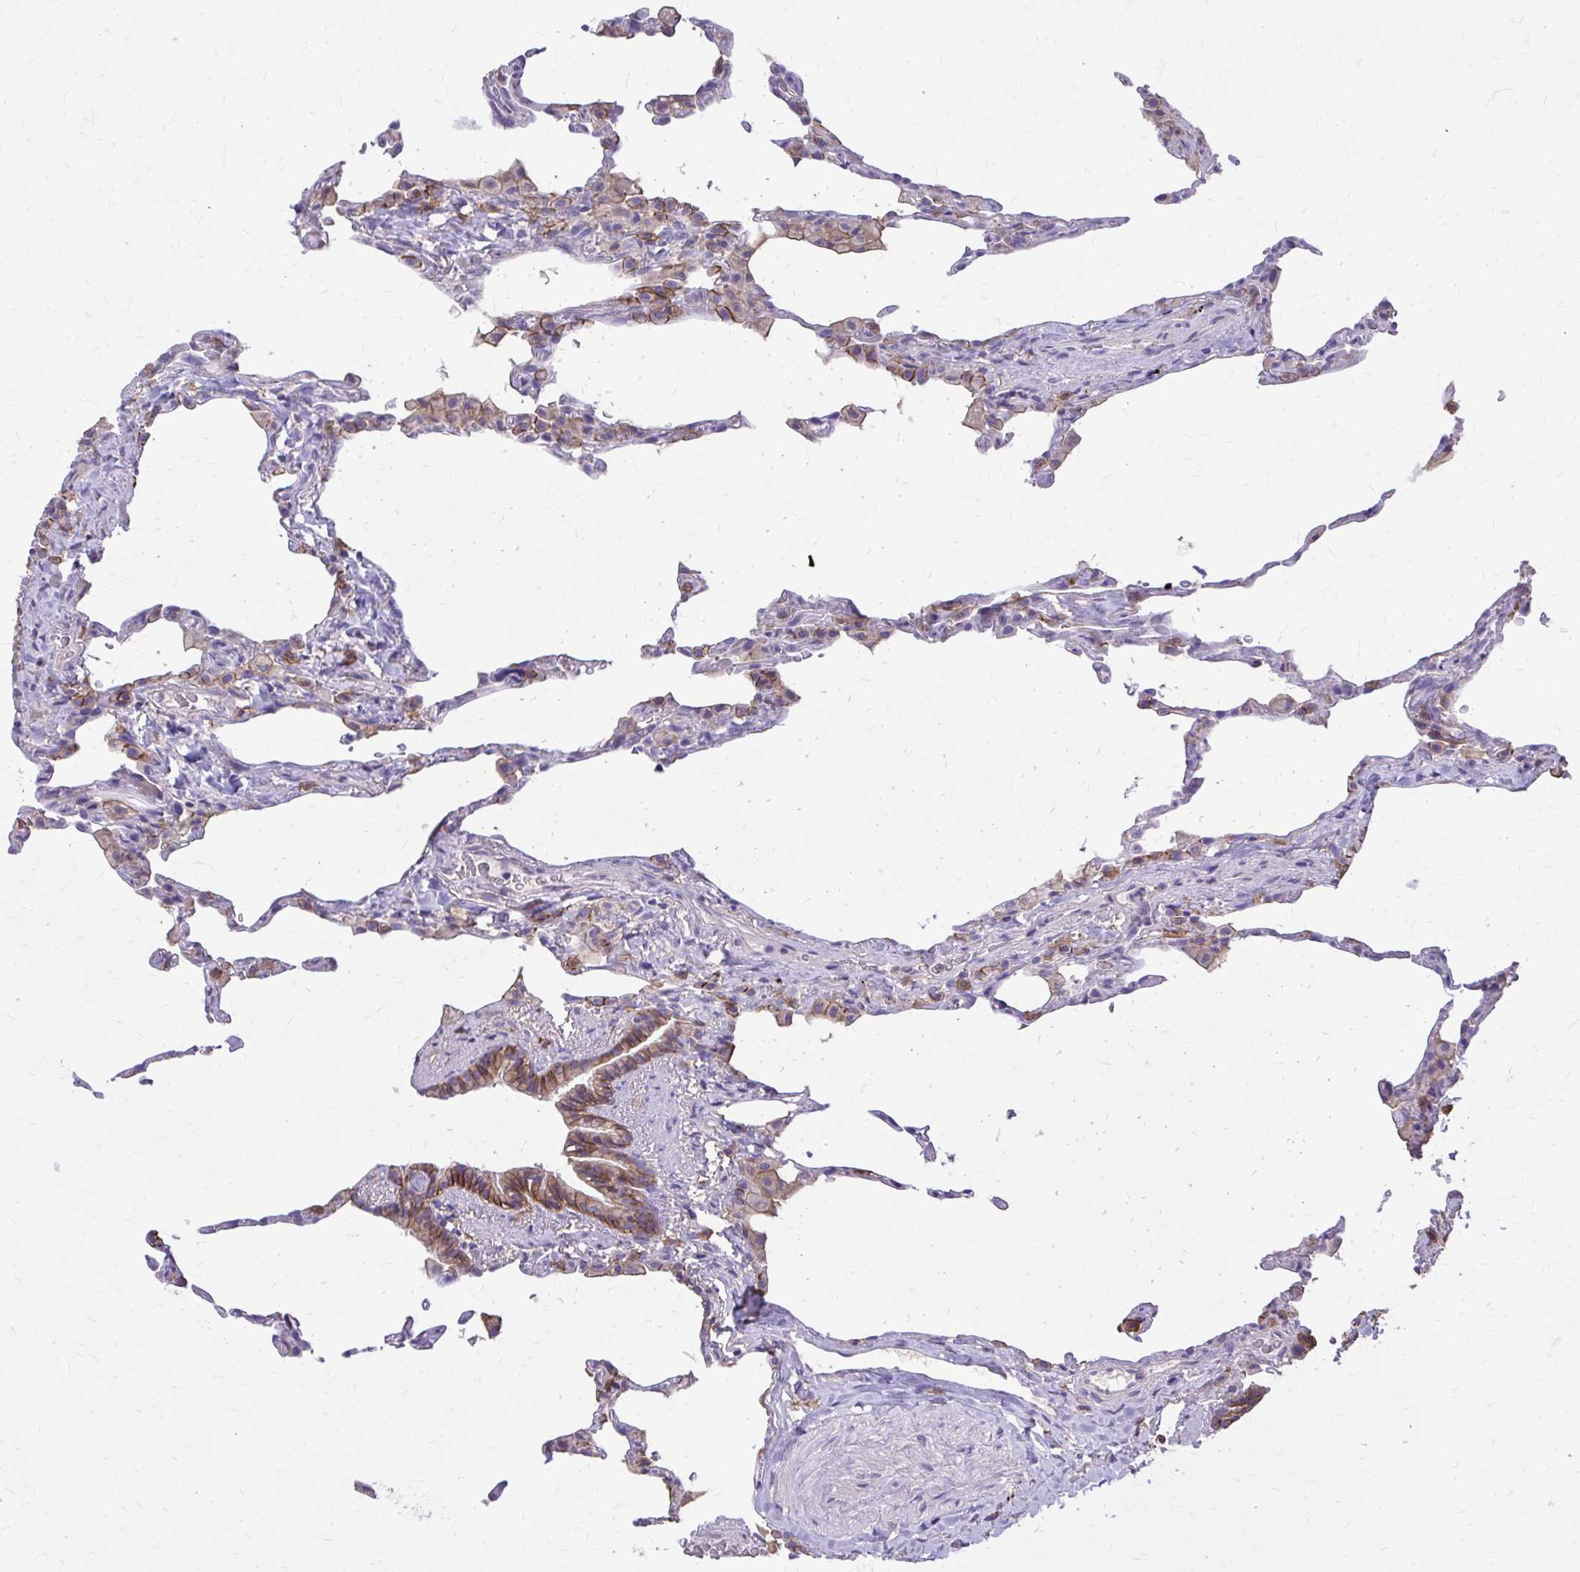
{"staining": {"intensity": "negative", "quantity": "none", "location": "none"}, "tissue": "lung", "cell_type": "Alveolar cells", "image_type": "normal", "snomed": [{"axis": "morphology", "description": "Normal tissue, NOS"}, {"axis": "topography", "description": "Lung"}], "caption": "Alveolar cells are negative for protein expression in normal human lung. The staining is performed using DAB brown chromogen with nuclei counter-stained in using hematoxylin.", "gene": "EPB41L1", "patient": {"sex": "female", "age": 57}}